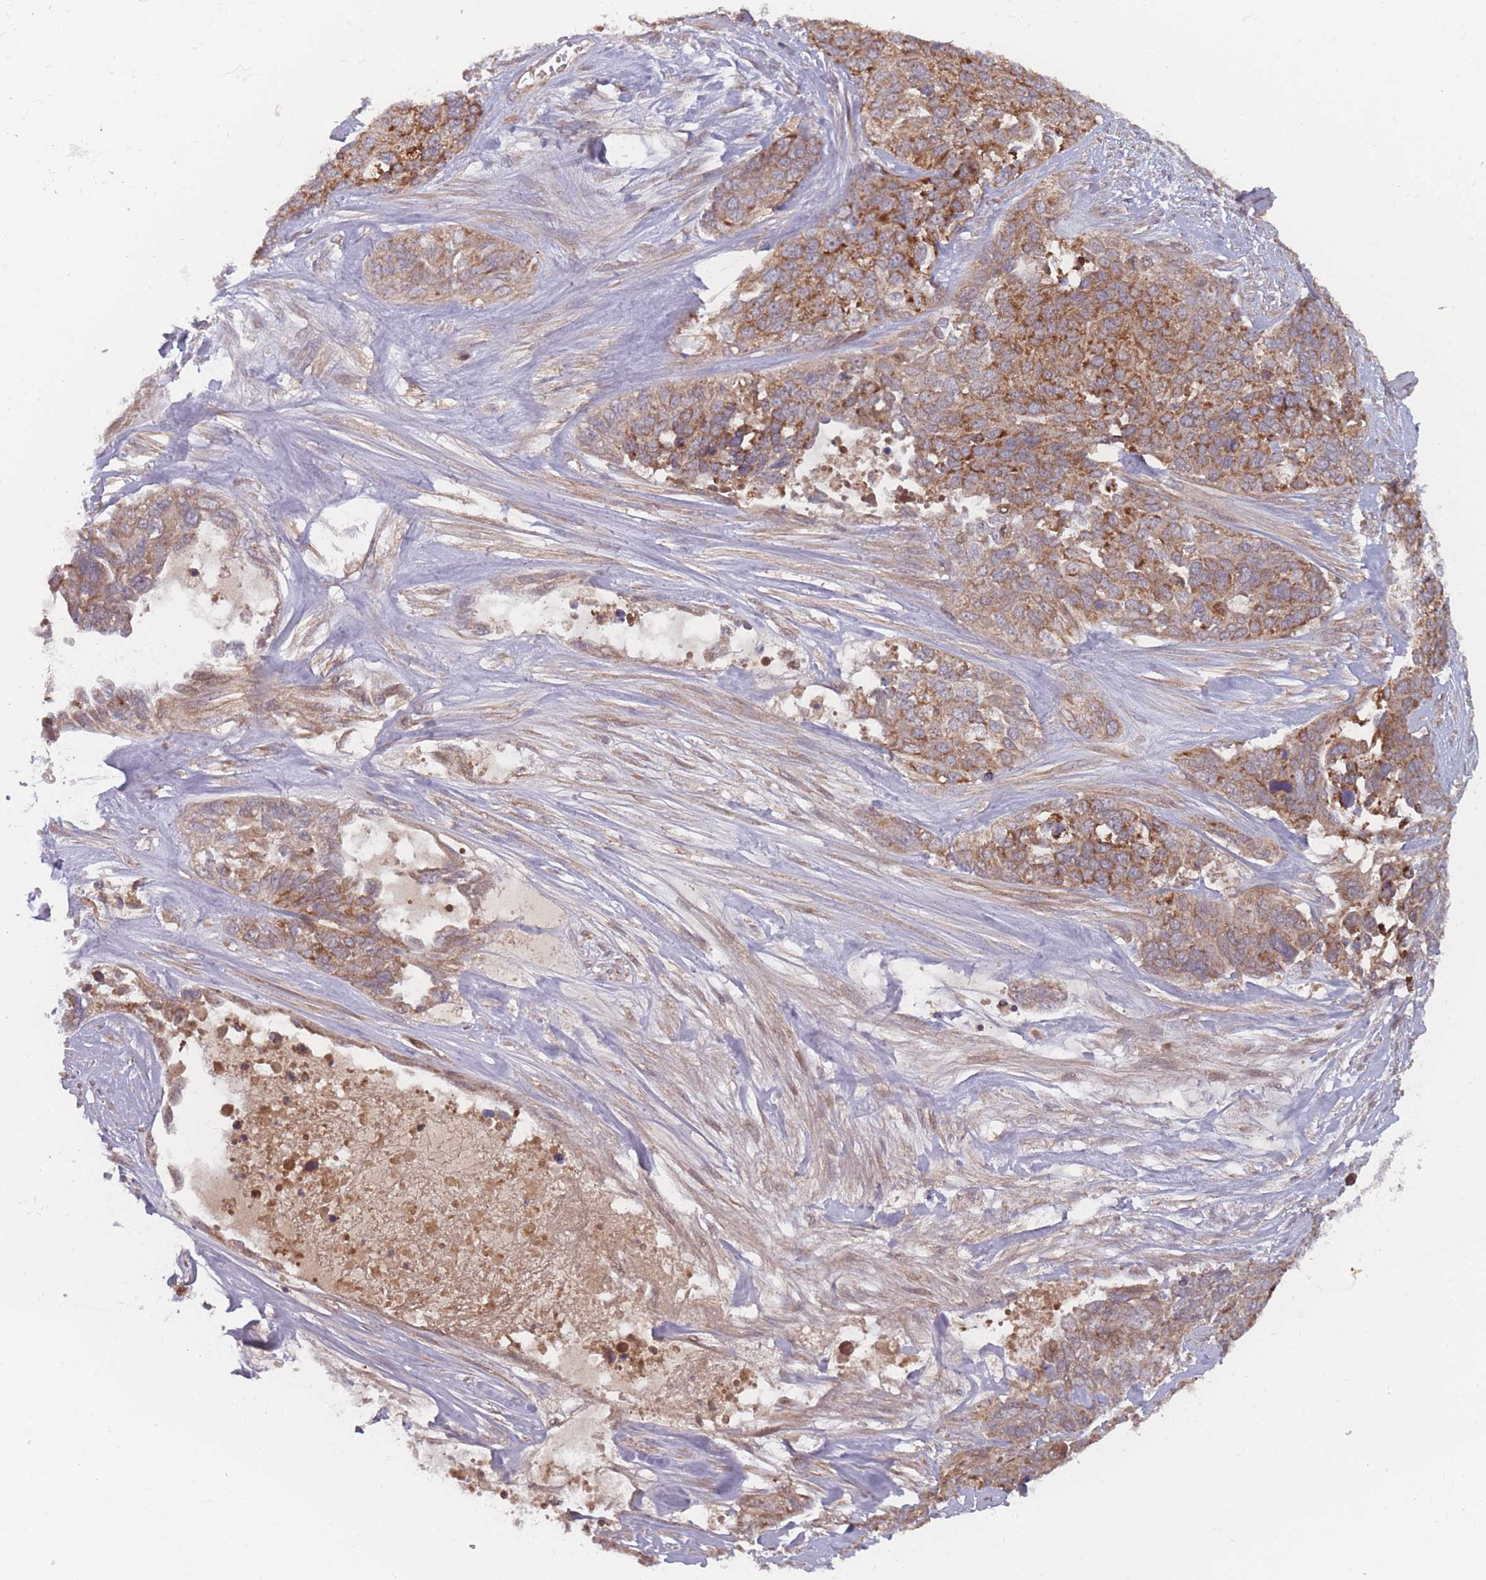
{"staining": {"intensity": "moderate", "quantity": ">75%", "location": "cytoplasmic/membranous"}, "tissue": "ovarian cancer", "cell_type": "Tumor cells", "image_type": "cancer", "snomed": [{"axis": "morphology", "description": "Cystadenocarcinoma, serous, NOS"}, {"axis": "topography", "description": "Ovary"}], "caption": "Immunohistochemistry (IHC) of ovarian cancer (serous cystadenocarcinoma) reveals medium levels of moderate cytoplasmic/membranous expression in about >75% of tumor cells. The protein of interest is stained brown, and the nuclei are stained in blue (DAB (3,3'-diaminobenzidine) IHC with brightfield microscopy, high magnification).", "gene": "ATP5MG", "patient": {"sex": "female", "age": 44}}